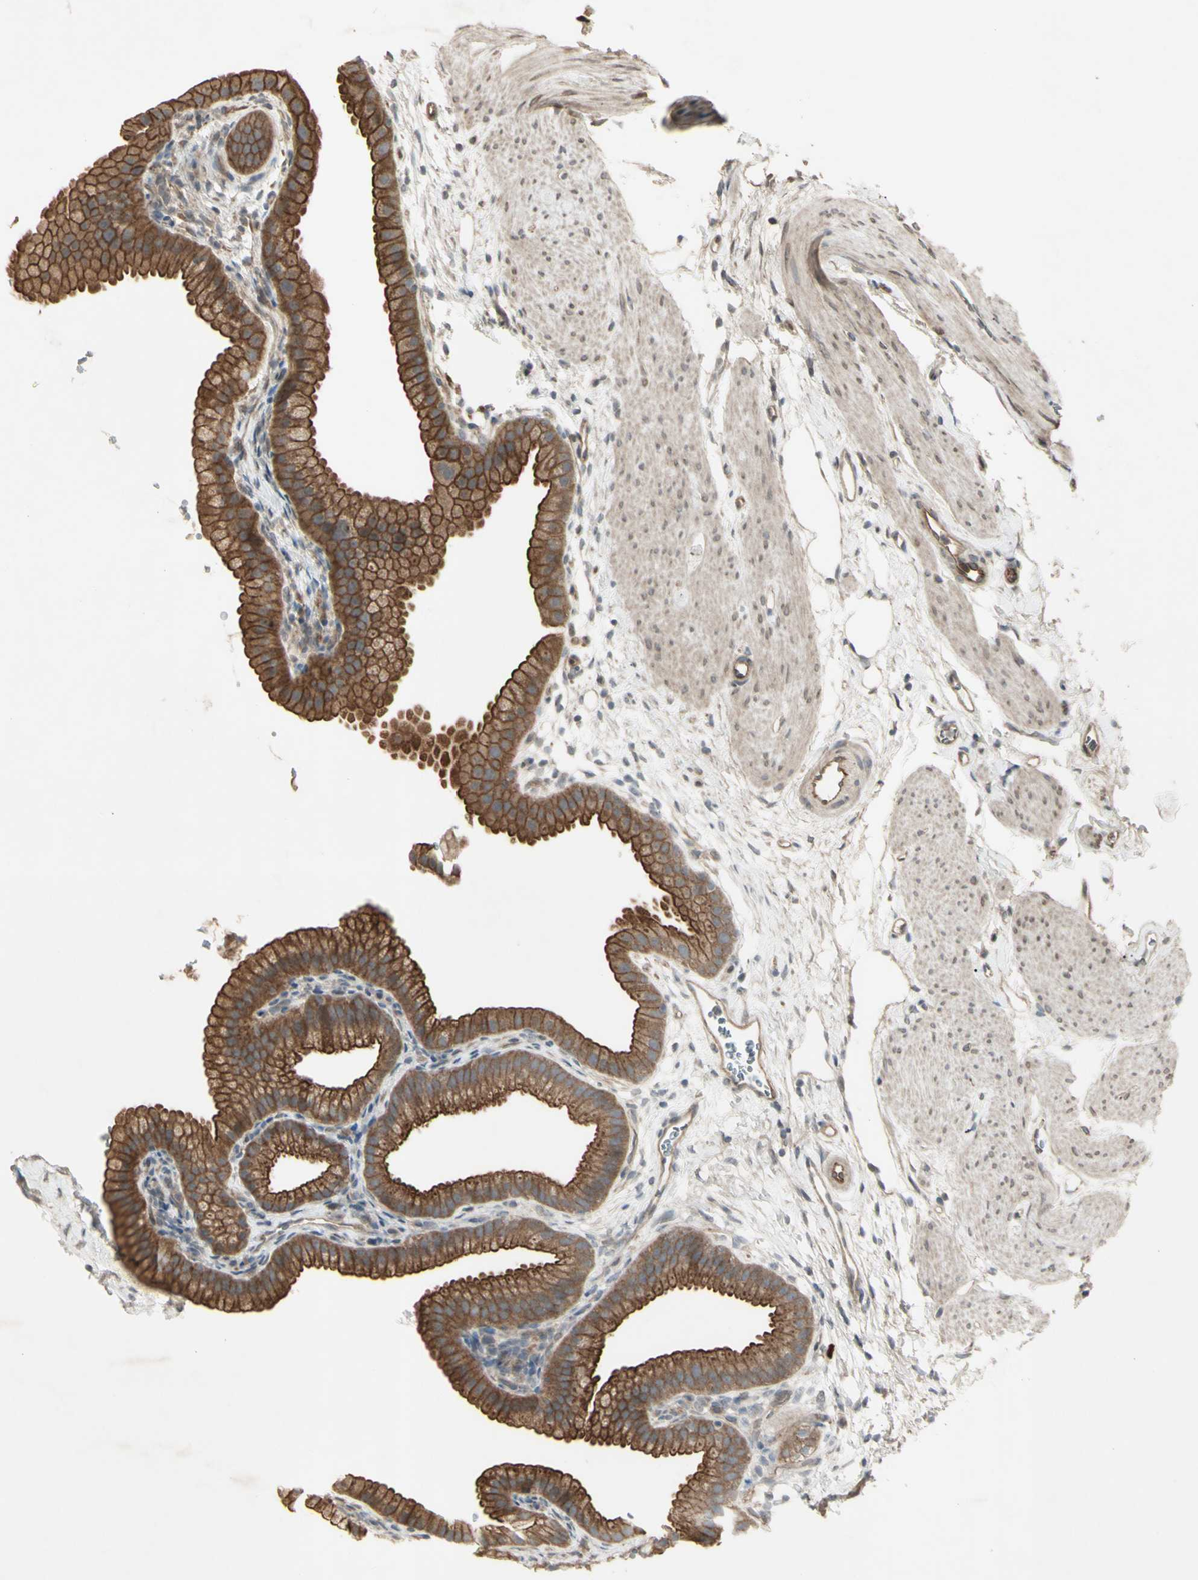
{"staining": {"intensity": "strong", "quantity": "25%-75%", "location": "cytoplasmic/membranous"}, "tissue": "gallbladder", "cell_type": "Glandular cells", "image_type": "normal", "snomed": [{"axis": "morphology", "description": "Normal tissue, NOS"}, {"axis": "topography", "description": "Gallbladder"}], "caption": "High-power microscopy captured an IHC histopathology image of normal gallbladder, revealing strong cytoplasmic/membranous expression in about 25%-75% of glandular cells. (IHC, brightfield microscopy, high magnification).", "gene": "JAG1", "patient": {"sex": "female", "age": 64}}